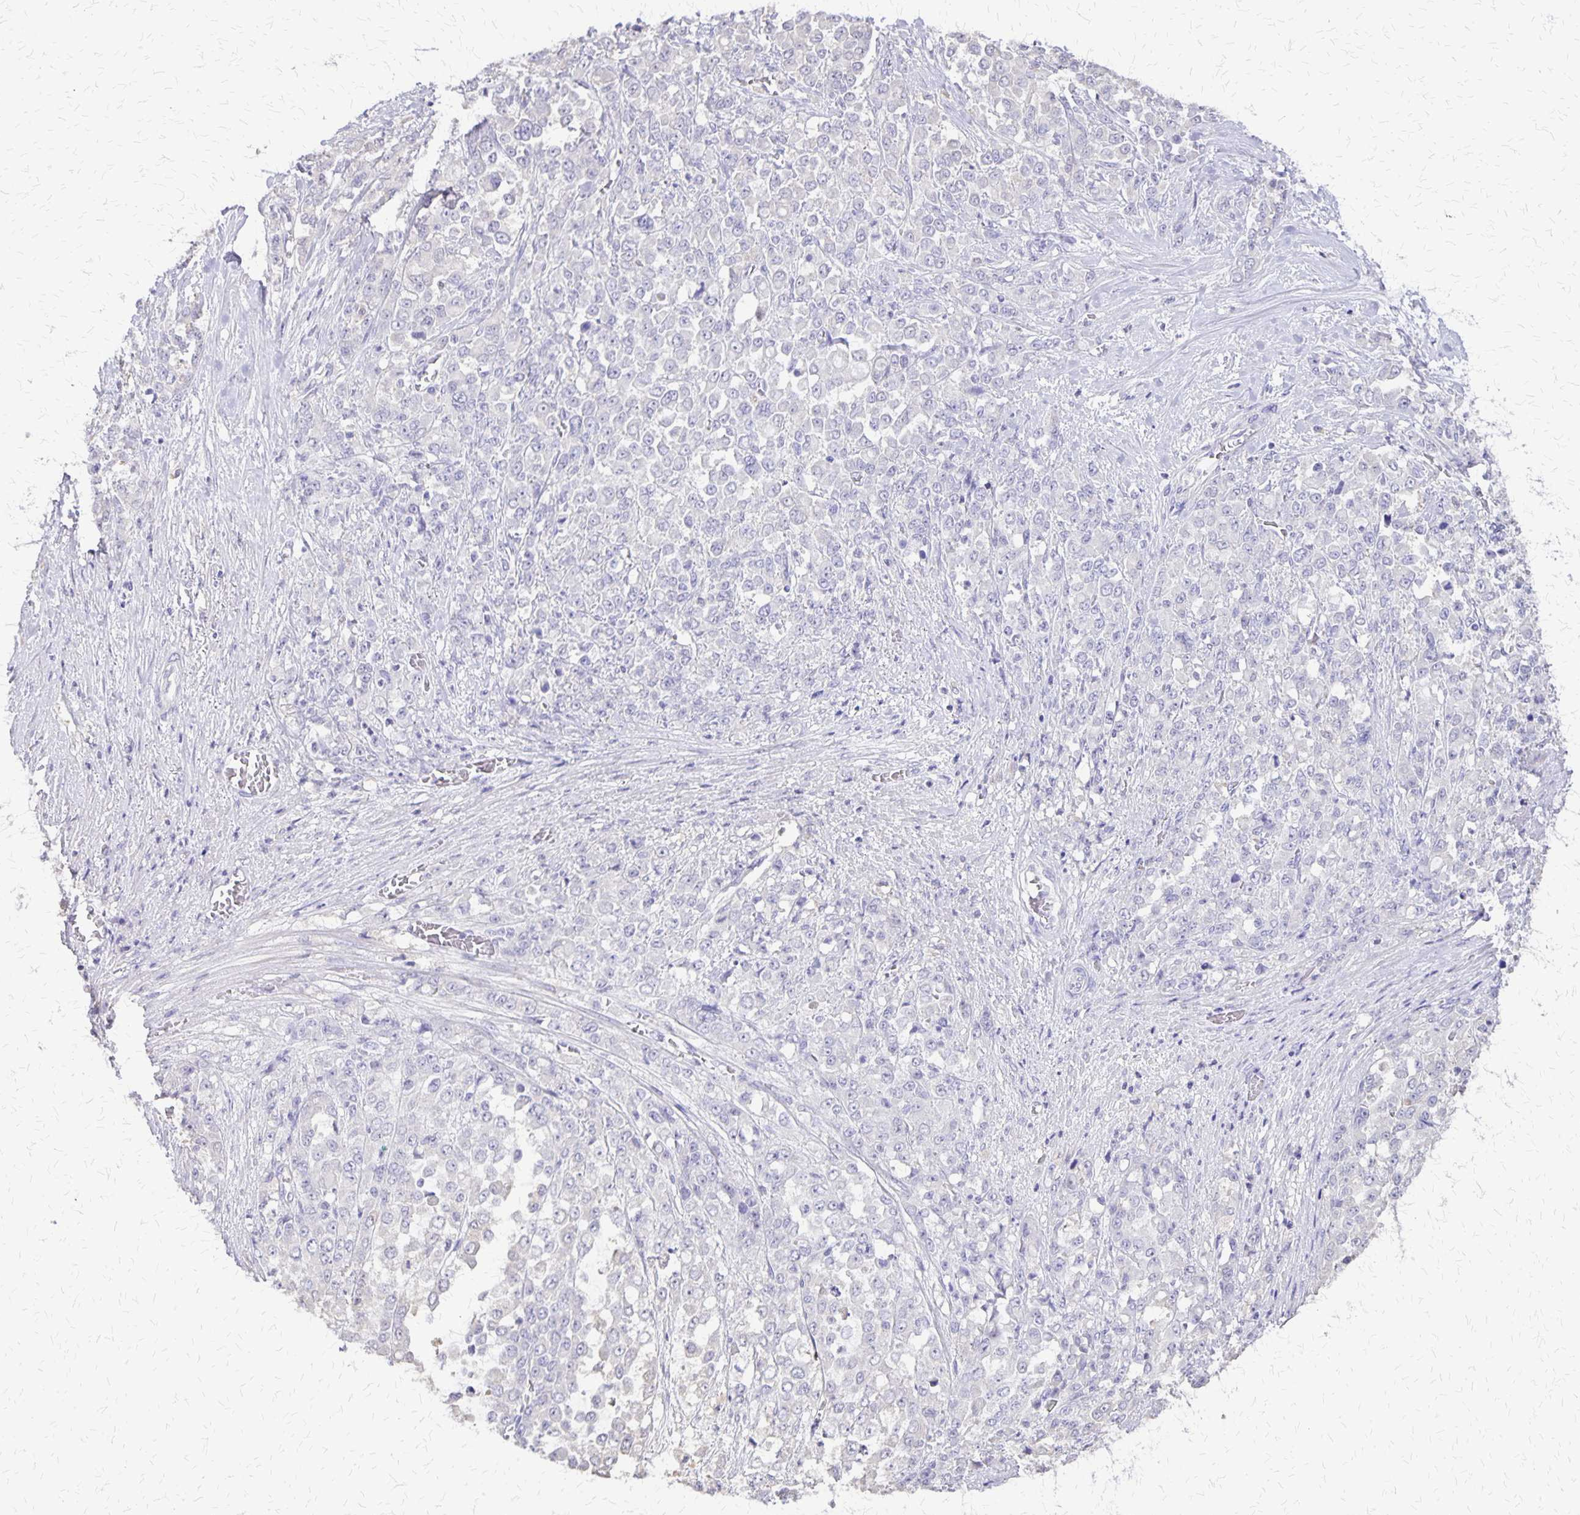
{"staining": {"intensity": "negative", "quantity": "none", "location": "none"}, "tissue": "stomach cancer", "cell_type": "Tumor cells", "image_type": "cancer", "snomed": [{"axis": "morphology", "description": "Adenocarcinoma, NOS"}, {"axis": "topography", "description": "Stomach"}], "caption": "Protein analysis of stomach adenocarcinoma reveals no significant staining in tumor cells.", "gene": "SI", "patient": {"sex": "female", "age": 76}}